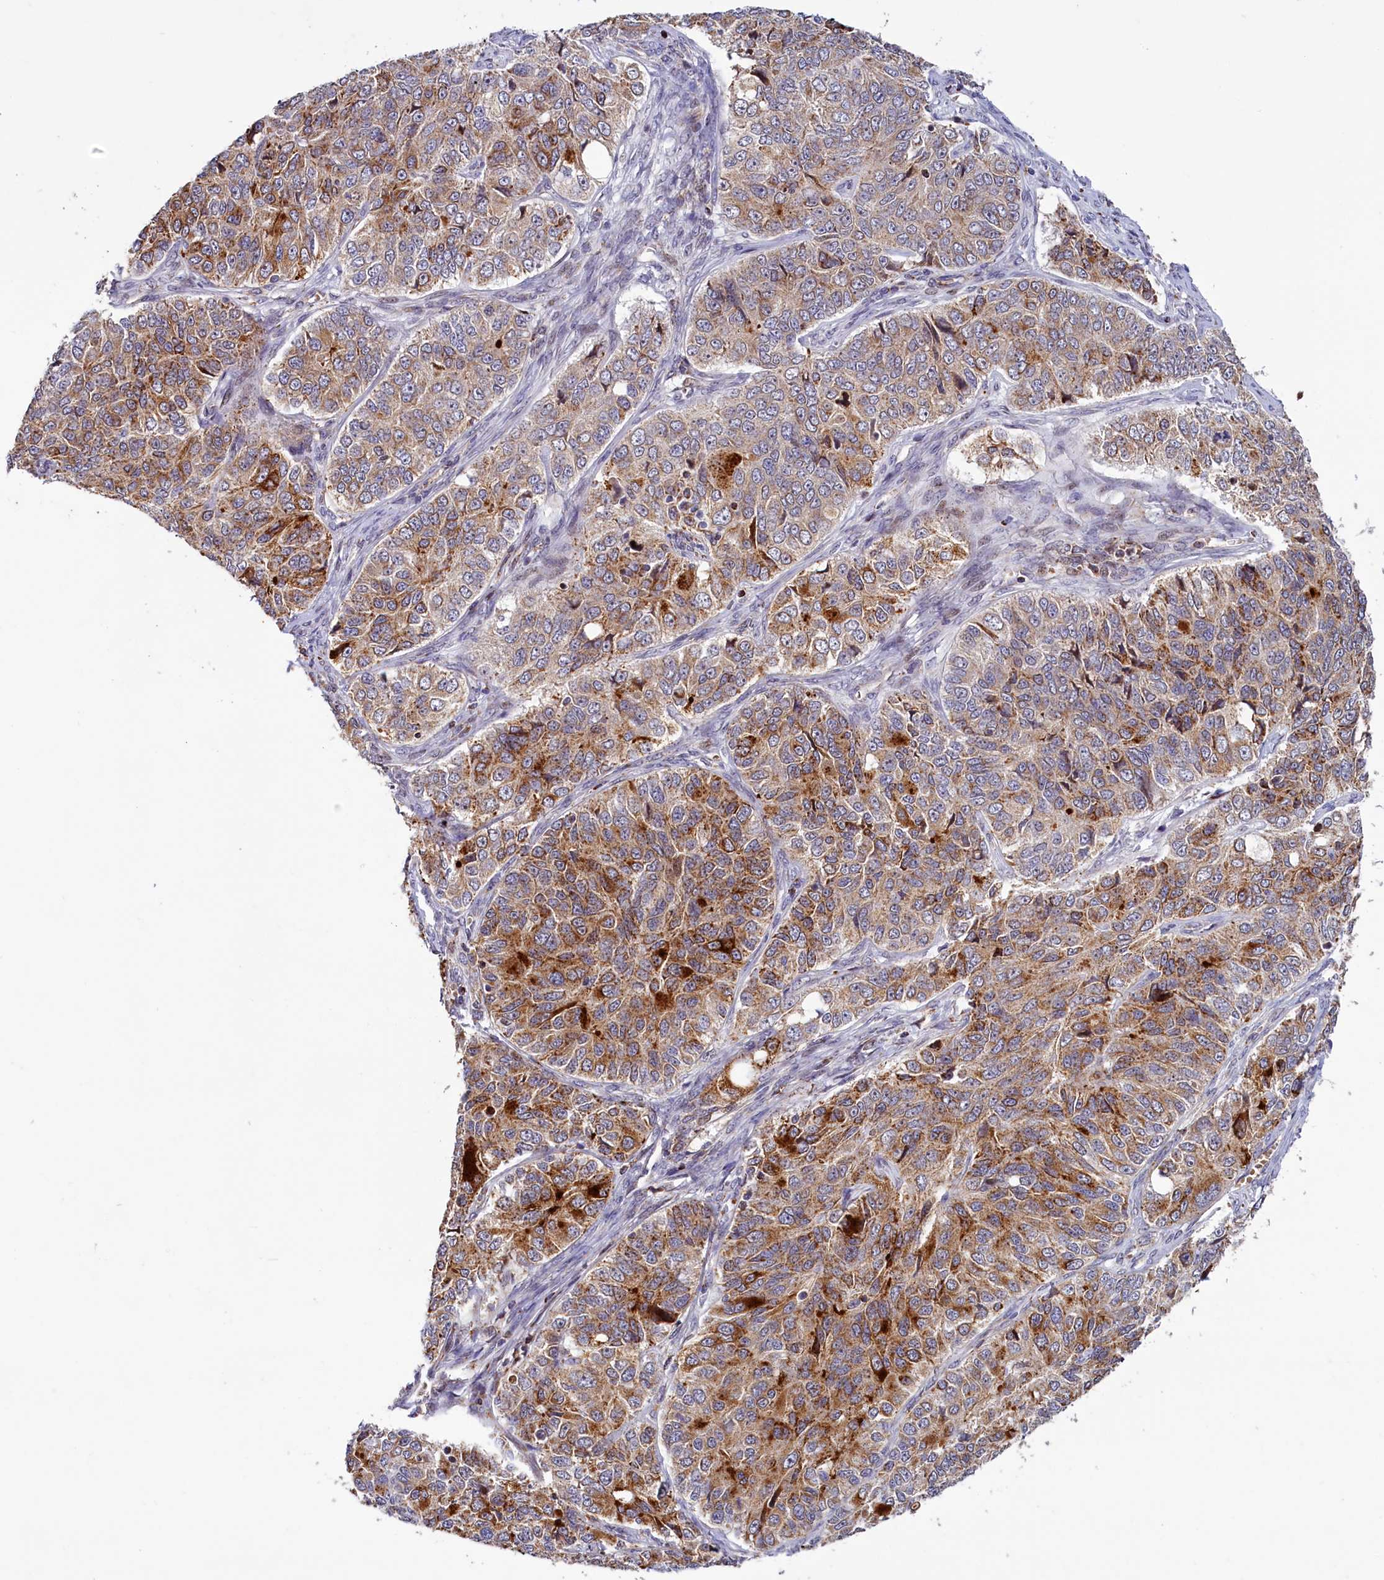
{"staining": {"intensity": "moderate", "quantity": ">75%", "location": "cytoplasmic/membranous"}, "tissue": "ovarian cancer", "cell_type": "Tumor cells", "image_type": "cancer", "snomed": [{"axis": "morphology", "description": "Carcinoma, endometroid"}, {"axis": "topography", "description": "Ovary"}], "caption": "High-magnification brightfield microscopy of ovarian endometroid carcinoma stained with DAB (brown) and counterstained with hematoxylin (blue). tumor cells exhibit moderate cytoplasmic/membranous expression is present in approximately>75% of cells.", "gene": "DYNC2H1", "patient": {"sex": "female", "age": 51}}